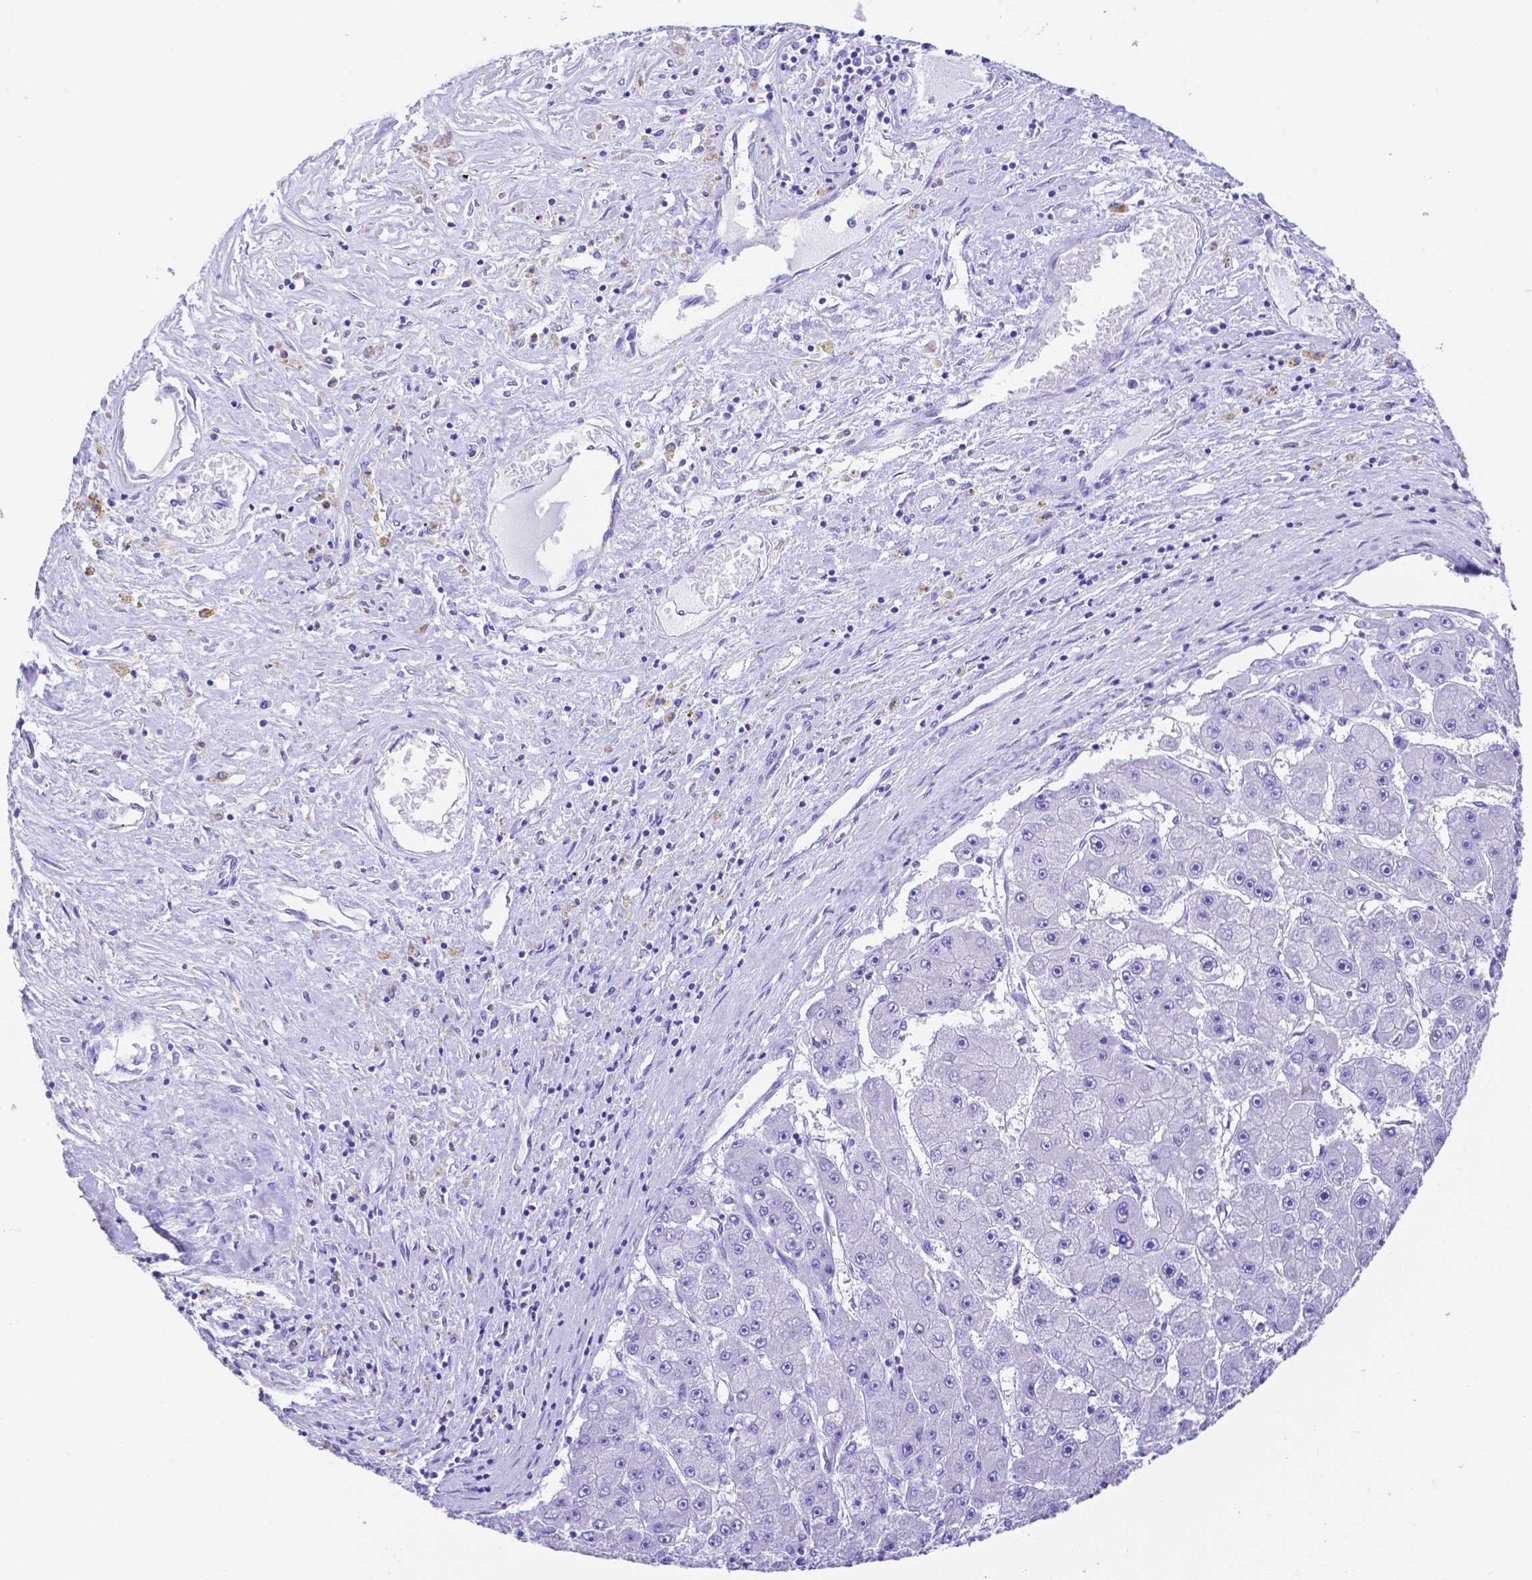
{"staining": {"intensity": "negative", "quantity": "none", "location": "none"}, "tissue": "liver cancer", "cell_type": "Tumor cells", "image_type": "cancer", "snomed": [{"axis": "morphology", "description": "Carcinoma, Hepatocellular, NOS"}, {"axis": "topography", "description": "Liver"}], "caption": "The image exhibits no staining of tumor cells in liver cancer (hepatocellular carcinoma).", "gene": "SMR3A", "patient": {"sex": "female", "age": 61}}